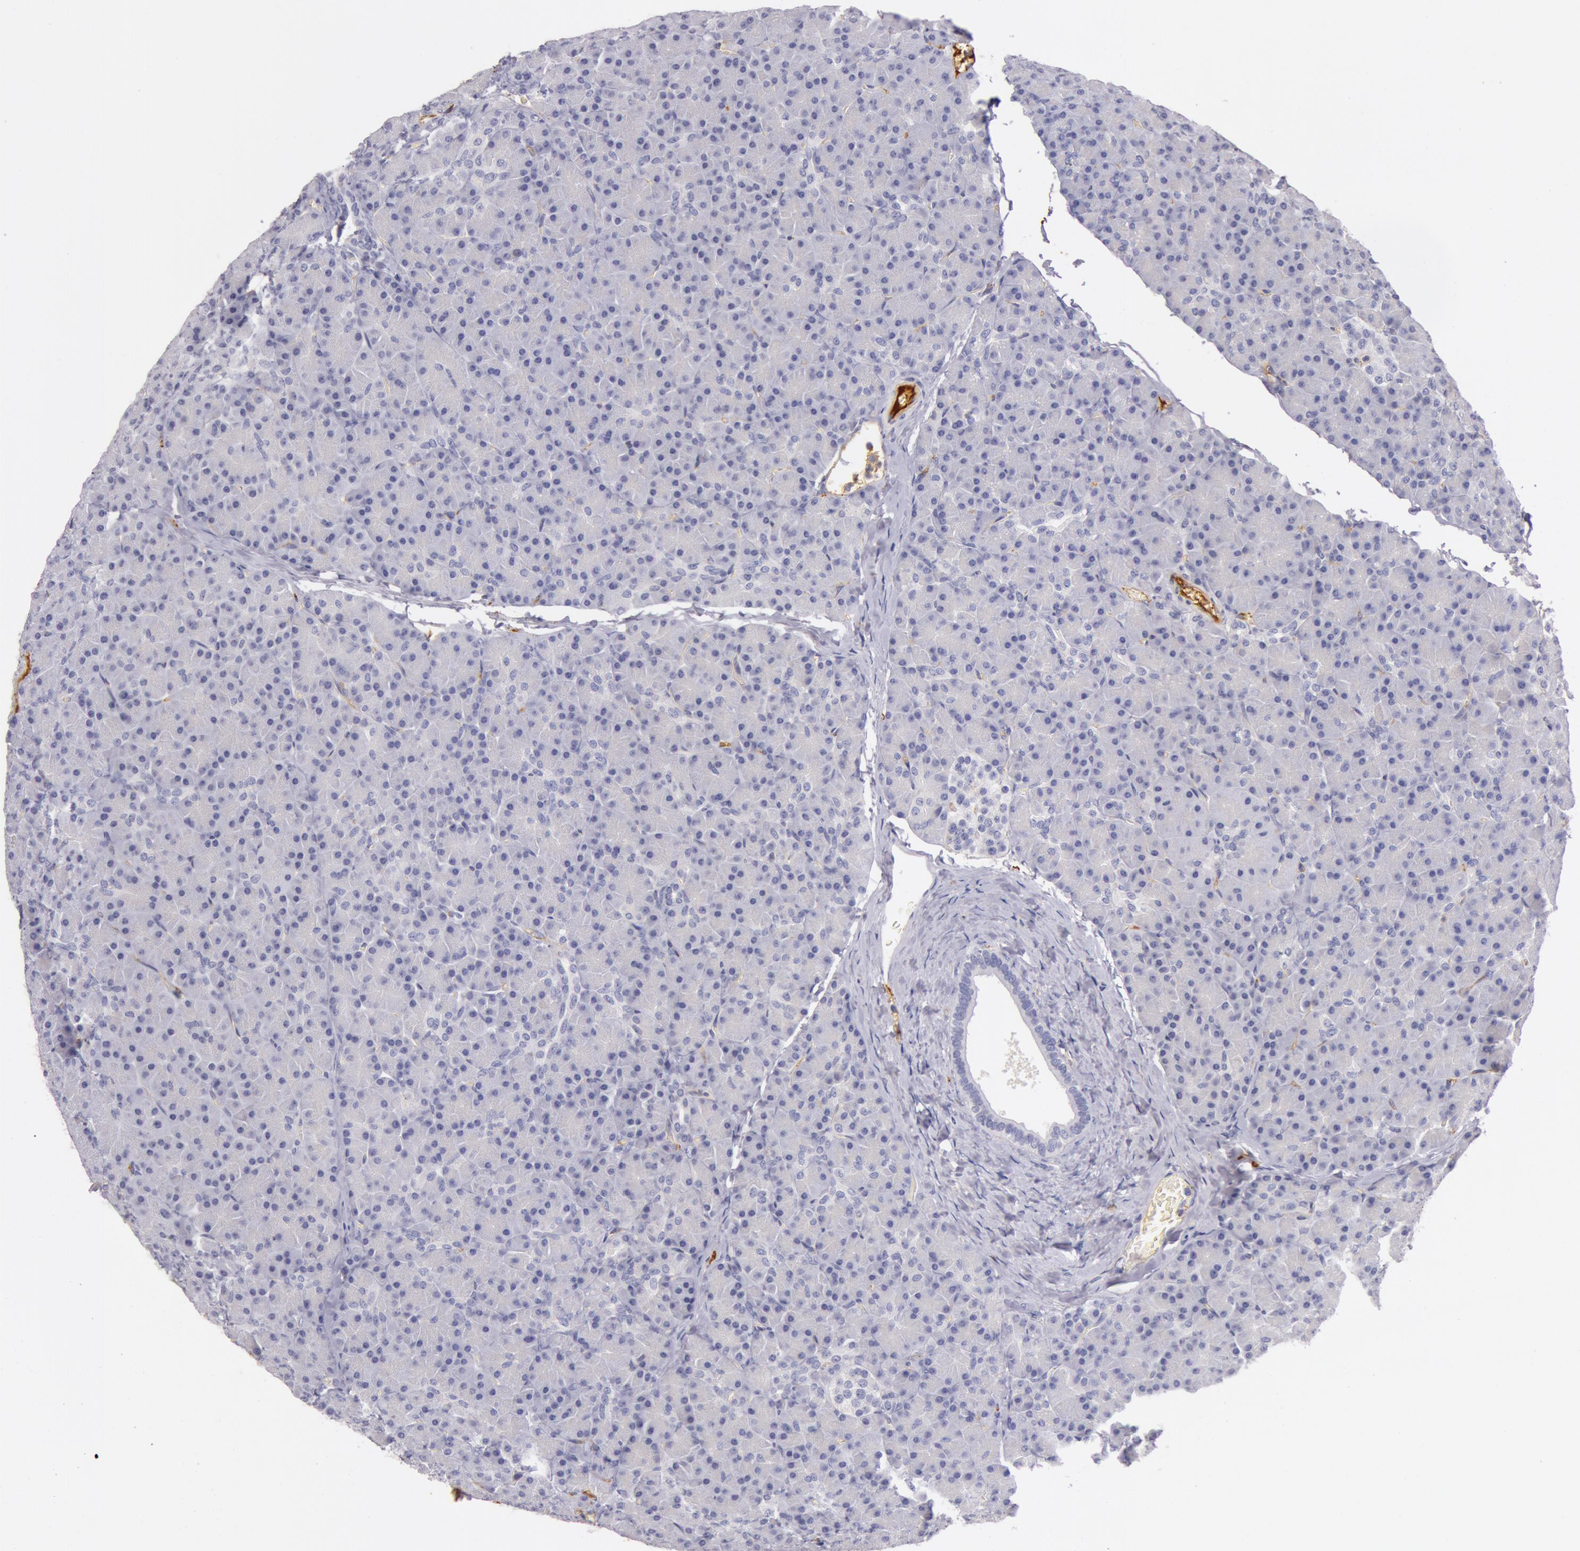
{"staining": {"intensity": "negative", "quantity": "none", "location": "none"}, "tissue": "pancreas", "cell_type": "Exocrine glandular cells", "image_type": "normal", "snomed": [{"axis": "morphology", "description": "Normal tissue, NOS"}, {"axis": "topography", "description": "Pancreas"}], "caption": "This is a photomicrograph of immunohistochemistry (IHC) staining of normal pancreas, which shows no positivity in exocrine glandular cells.", "gene": "C4BPA", "patient": {"sex": "female", "age": 43}}